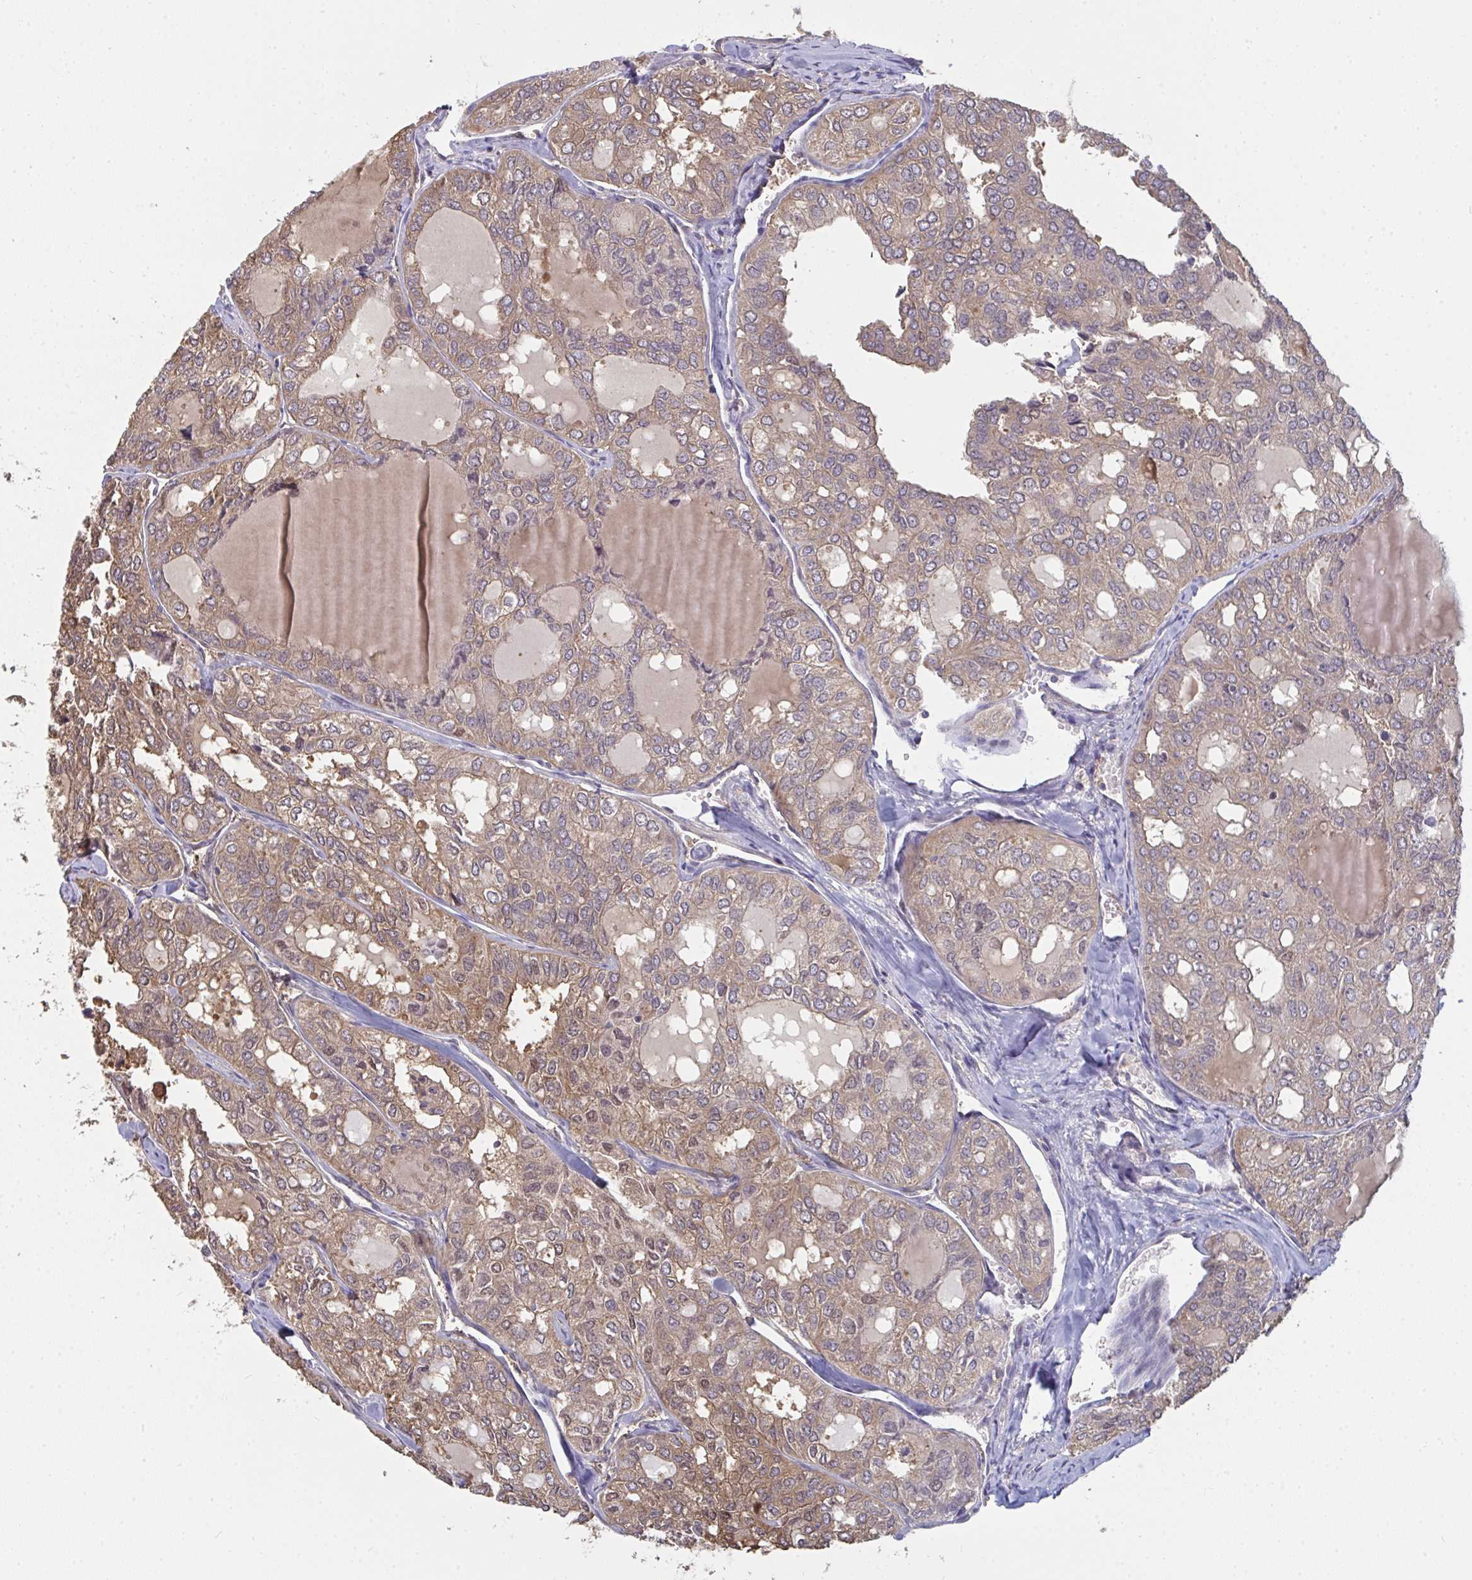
{"staining": {"intensity": "moderate", "quantity": ">75%", "location": "cytoplasmic/membranous,nuclear"}, "tissue": "thyroid cancer", "cell_type": "Tumor cells", "image_type": "cancer", "snomed": [{"axis": "morphology", "description": "Follicular adenoma carcinoma, NOS"}, {"axis": "topography", "description": "Thyroid gland"}], "caption": "This image demonstrates thyroid cancer stained with immunohistochemistry to label a protein in brown. The cytoplasmic/membranous and nuclear of tumor cells show moderate positivity for the protein. Nuclei are counter-stained blue.", "gene": "TTC9C", "patient": {"sex": "male", "age": 75}}